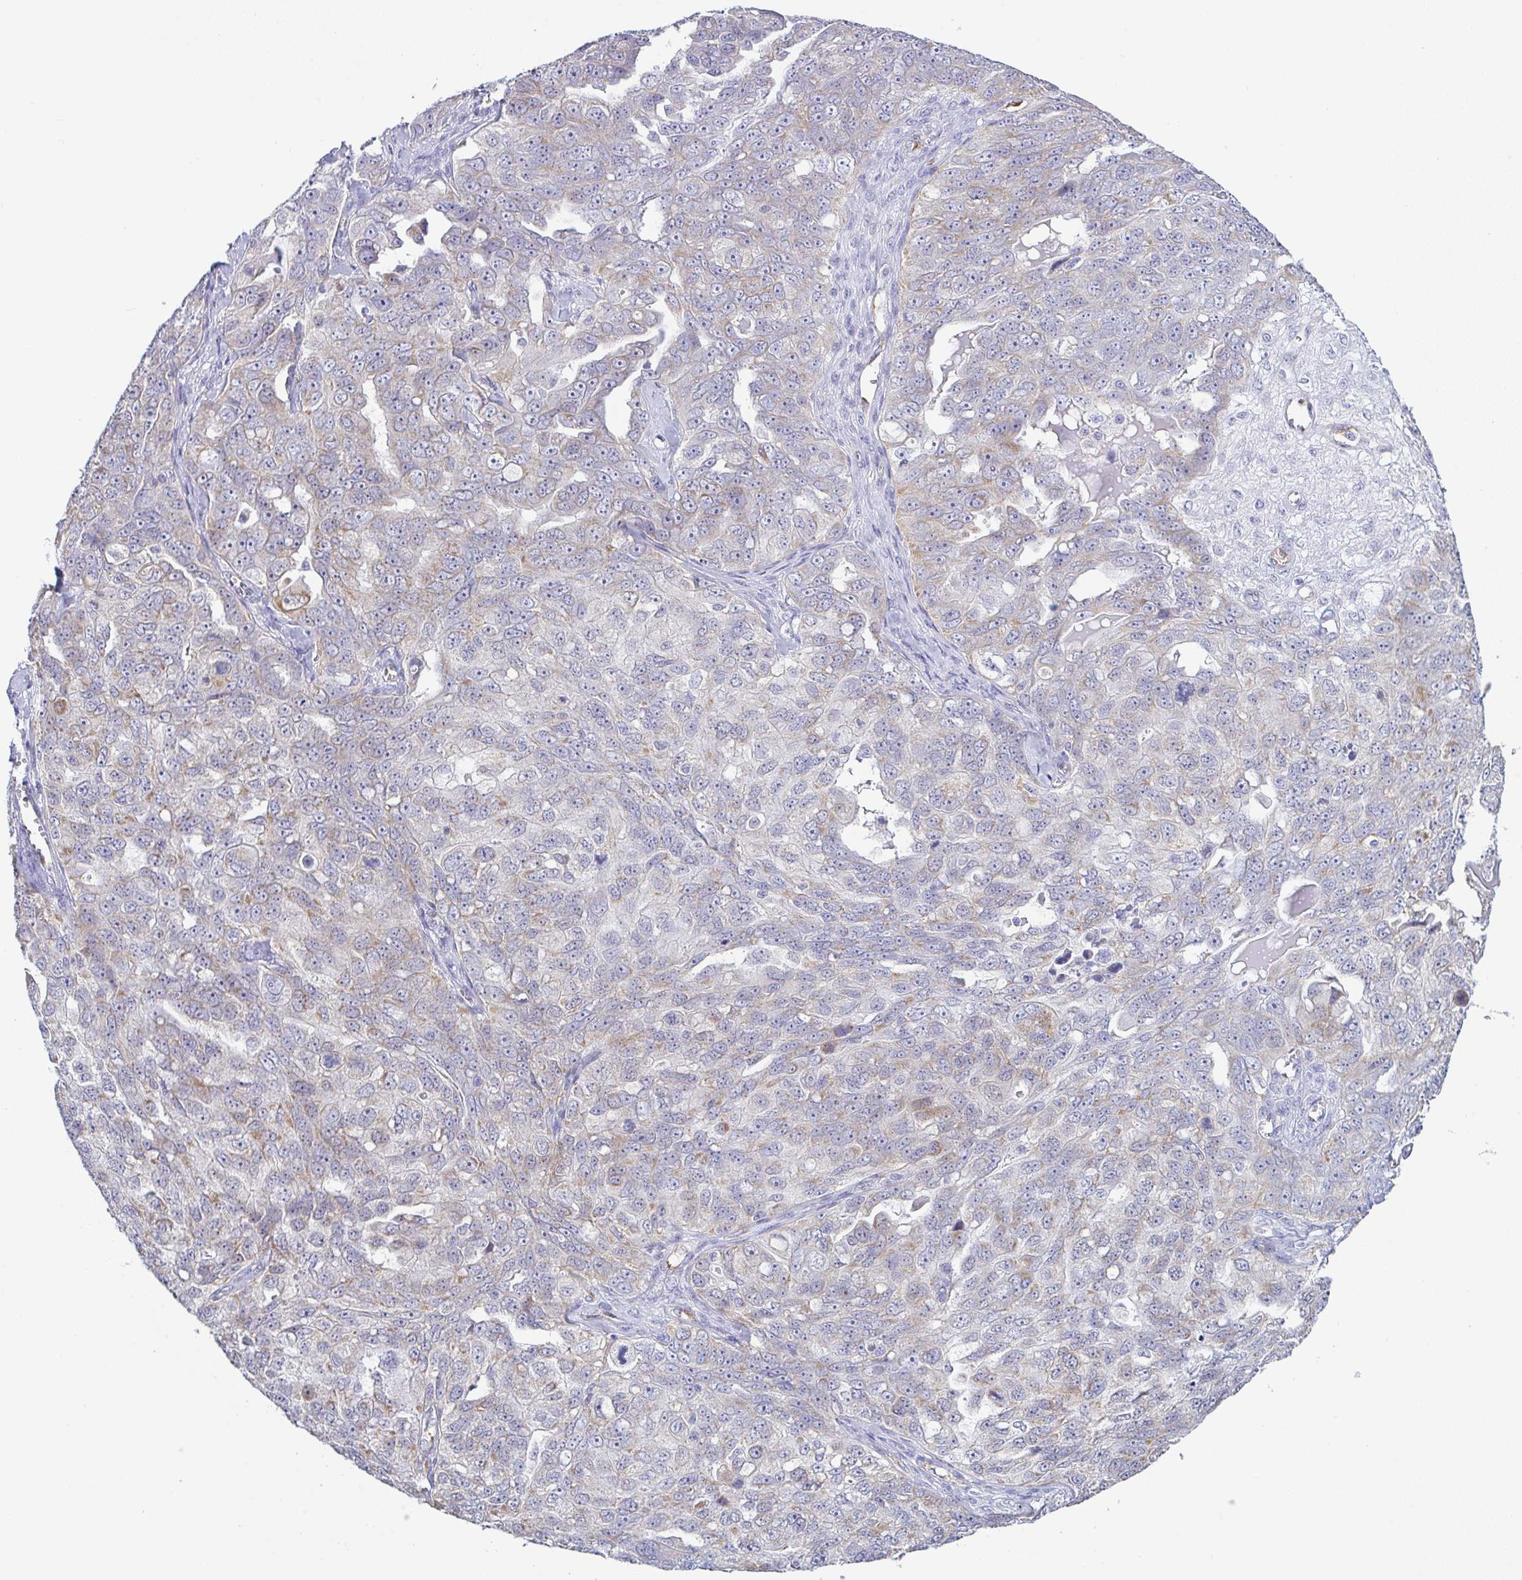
{"staining": {"intensity": "weak", "quantity": "<25%", "location": "cytoplasmic/membranous"}, "tissue": "ovarian cancer", "cell_type": "Tumor cells", "image_type": "cancer", "snomed": [{"axis": "morphology", "description": "Carcinoma, endometroid"}, {"axis": "topography", "description": "Ovary"}], "caption": "Tumor cells show no significant expression in ovarian cancer (endometroid carcinoma).", "gene": "PLCD4", "patient": {"sex": "female", "age": 70}}